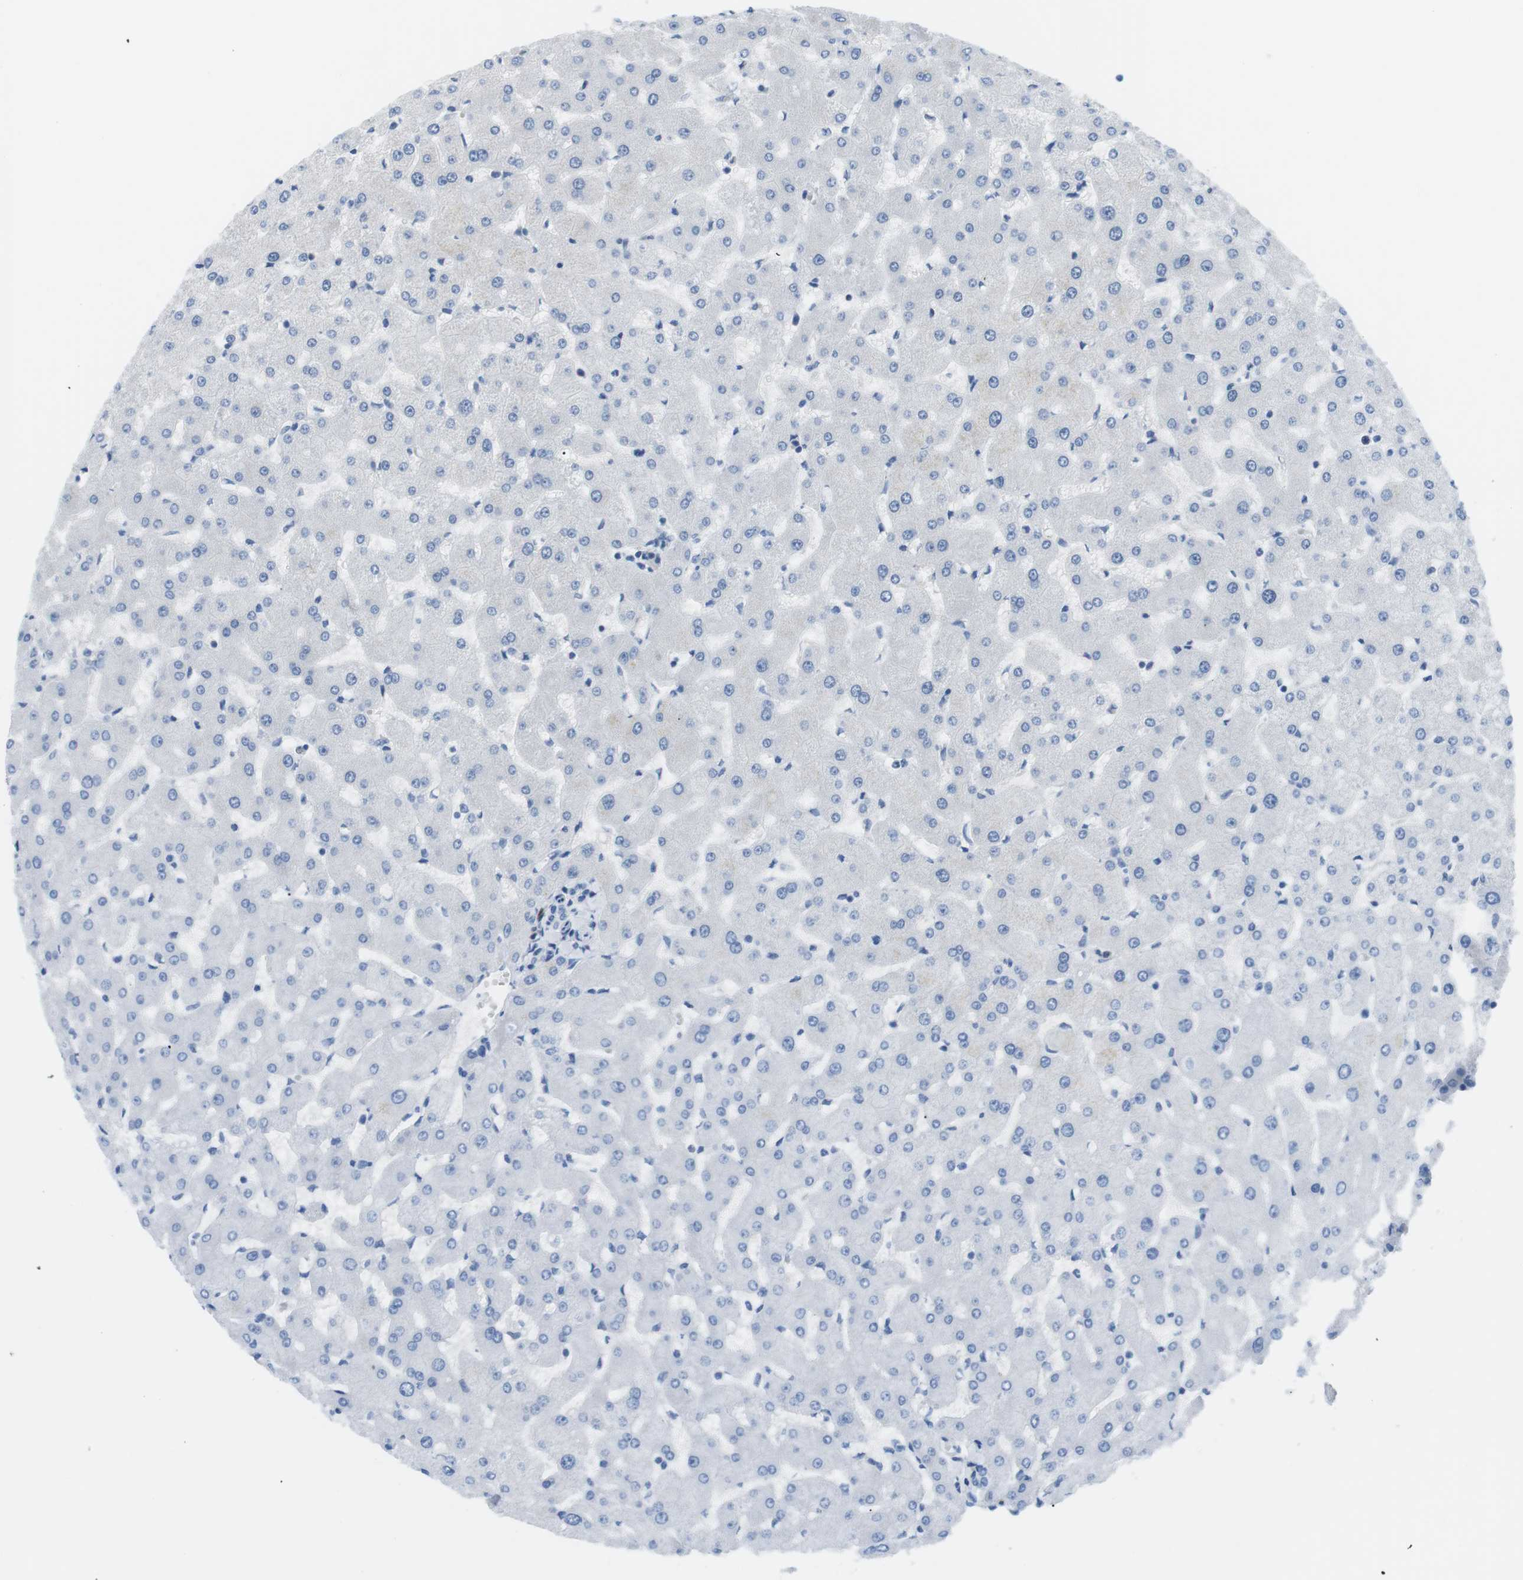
{"staining": {"intensity": "negative", "quantity": "none", "location": "none"}, "tissue": "liver", "cell_type": "Cholangiocytes", "image_type": "normal", "snomed": [{"axis": "morphology", "description": "Normal tissue, NOS"}, {"axis": "topography", "description": "Liver"}], "caption": "An image of liver stained for a protein displays no brown staining in cholangiocytes. Nuclei are stained in blue.", "gene": "TNFRSF4", "patient": {"sex": "female", "age": 63}}